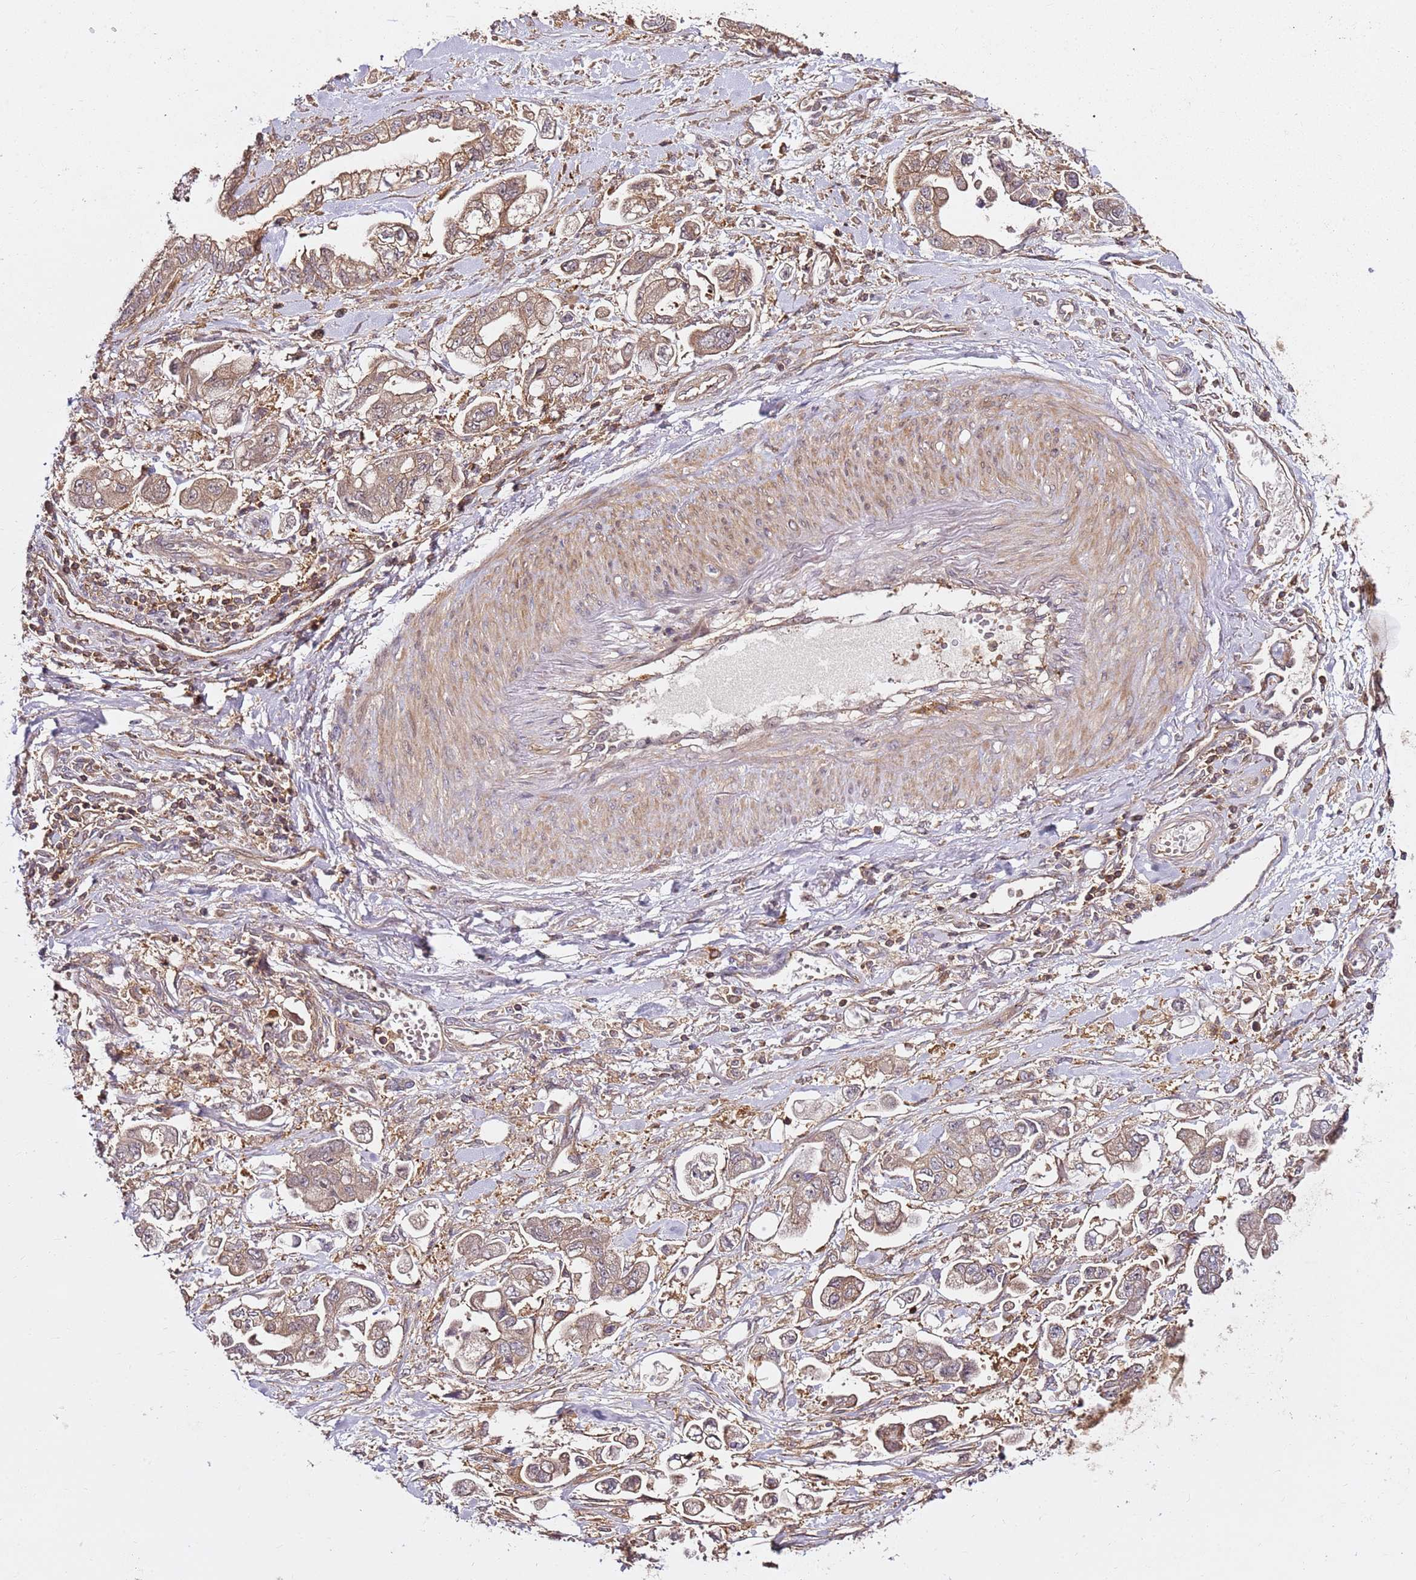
{"staining": {"intensity": "weak", "quantity": ">75%", "location": "cytoplasmic/membranous"}, "tissue": "stomach cancer", "cell_type": "Tumor cells", "image_type": "cancer", "snomed": [{"axis": "morphology", "description": "Adenocarcinoma, NOS"}, {"axis": "topography", "description": "Stomach"}], "caption": "This is a micrograph of immunohistochemistry (IHC) staining of adenocarcinoma (stomach), which shows weak staining in the cytoplasmic/membranous of tumor cells.", "gene": "PRMT7", "patient": {"sex": "male", "age": 62}}